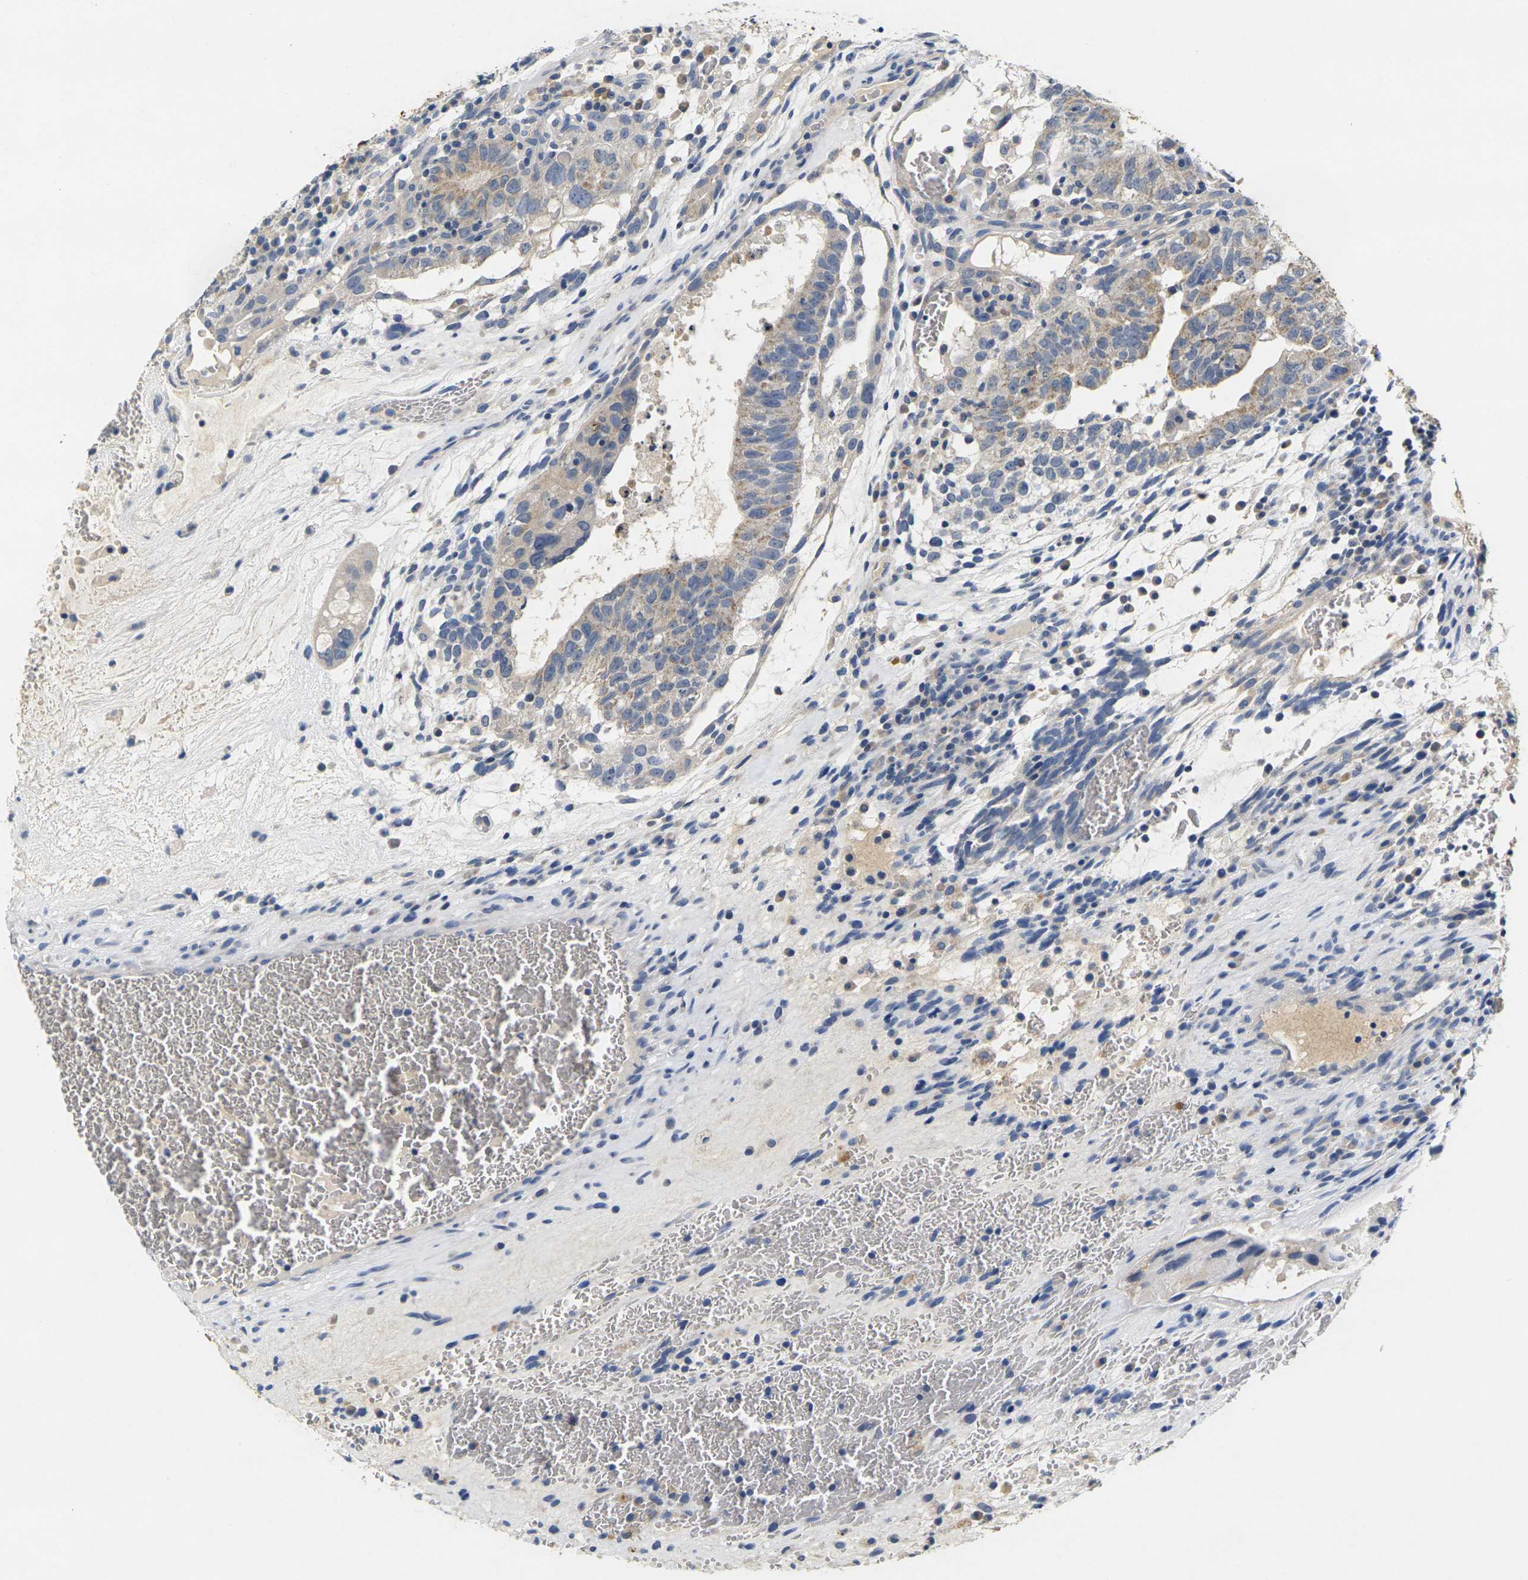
{"staining": {"intensity": "weak", "quantity": ">75%", "location": "cytoplasmic/membranous"}, "tissue": "testis cancer", "cell_type": "Tumor cells", "image_type": "cancer", "snomed": [{"axis": "morphology", "description": "Seminoma, NOS"}, {"axis": "morphology", "description": "Carcinoma, Embryonal, NOS"}, {"axis": "topography", "description": "Testis"}], "caption": "Embryonal carcinoma (testis) tissue demonstrates weak cytoplasmic/membranous expression in approximately >75% of tumor cells, visualized by immunohistochemistry.", "gene": "NOCT", "patient": {"sex": "male", "age": 52}}